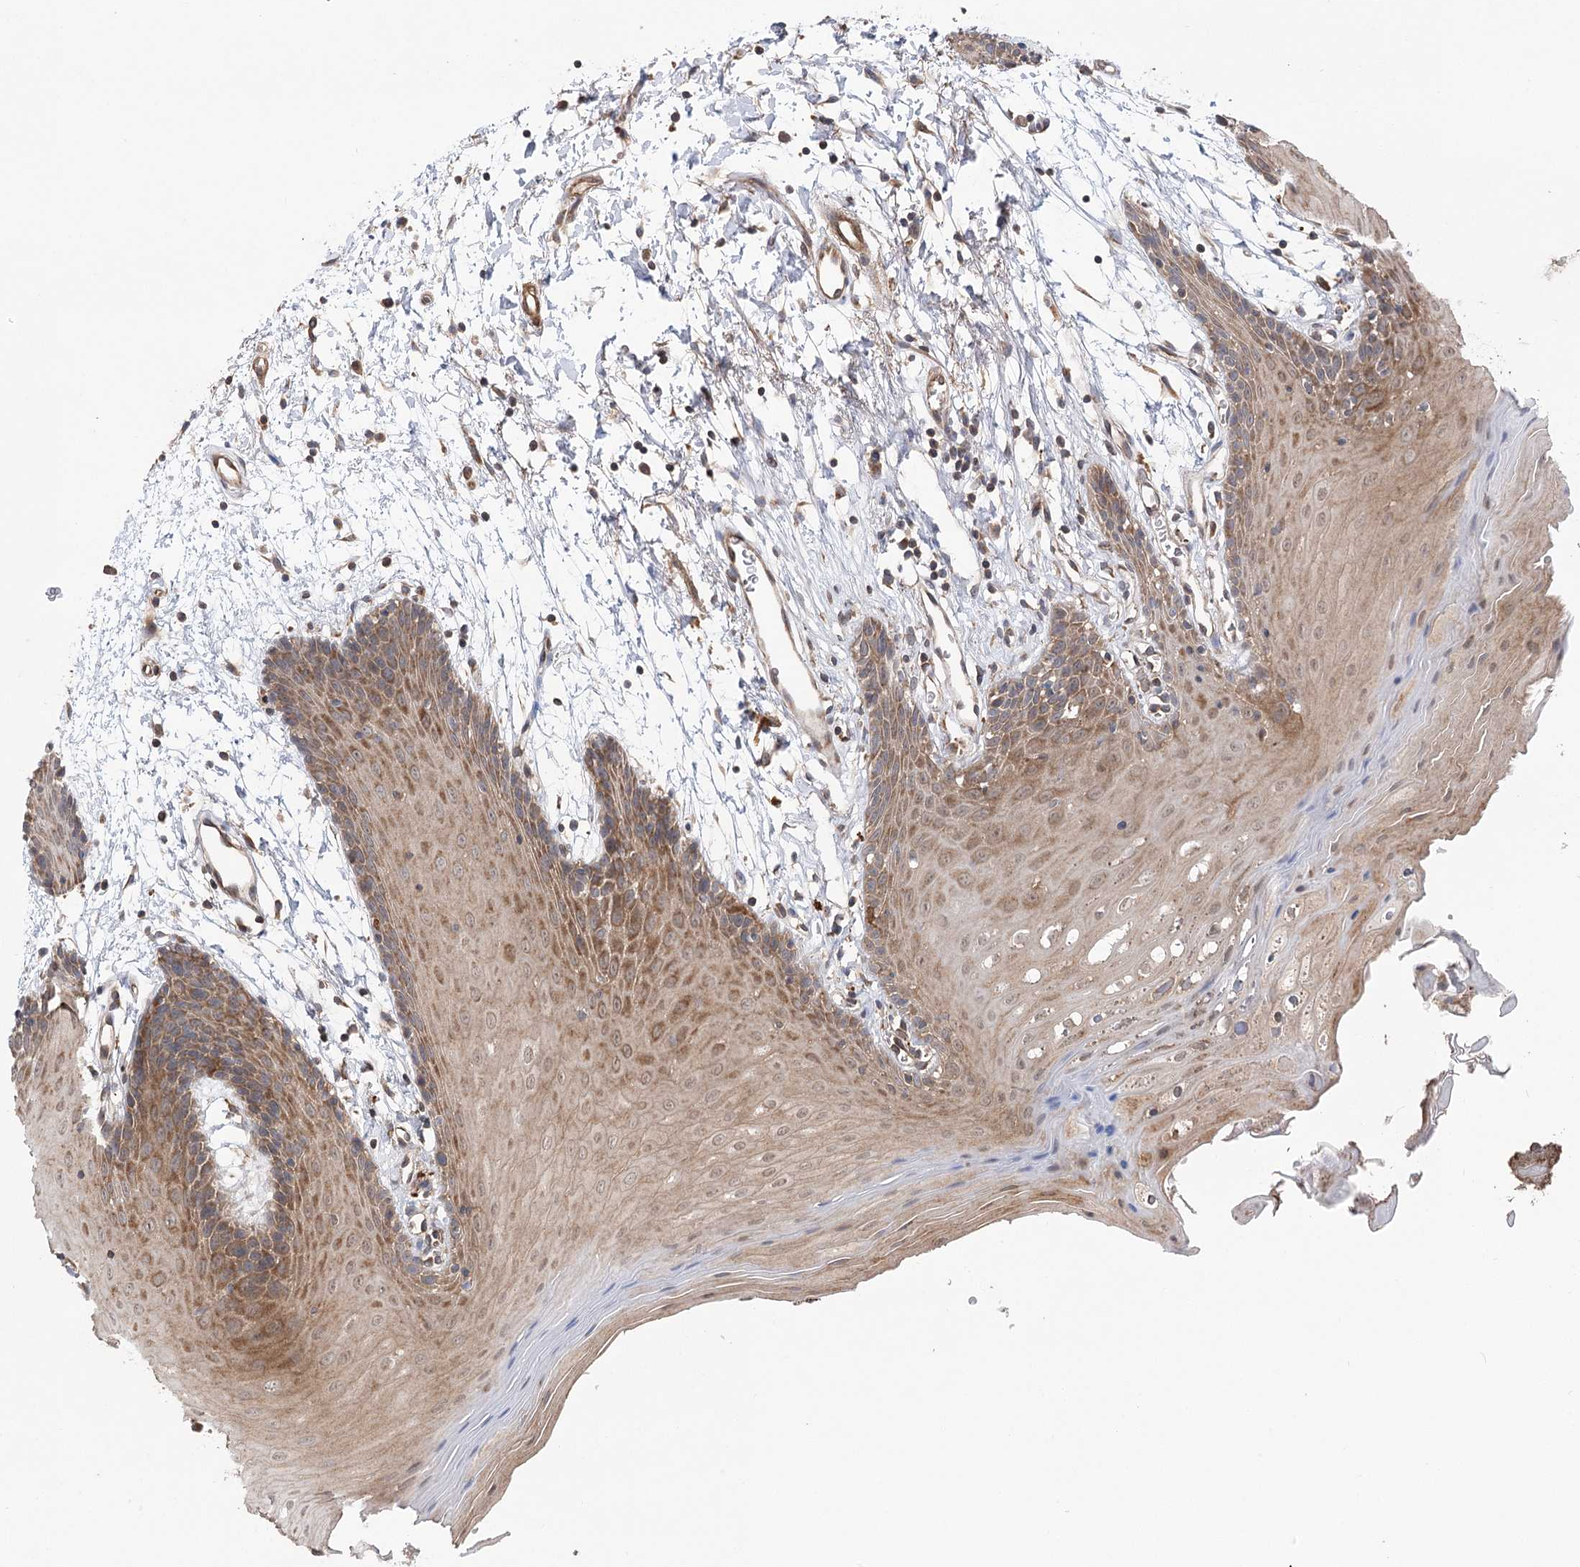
{"staining": {"intensity": "moderate", "quantity": ">75%", "location": "cytoplasmic/membranous"}, "tissue": "oral mucosa", "cell_type": "Squamous epithelial cells", "image_type": "normal", "snomed": [{"axis": "morphology", "description": "Normal tissue, NOS"}, {"axis": "topography", "description": "Skeletal muscle"}, {"axis": "topography", "description": "Oral tissue"}, {"axis": "topography", "description": "Salivary gland"}, {"axis": "topography", "description": "Peripheral nerve tissue"}], "caption": "Brown immunohistochemical staining in benign human oral mucosa reveals moderate cytoplasmic/membranous staining in approximately >75% of squamous epithelial cells. The staining was performed using DAB, with brown indicating positive protein expression. Nuclei are stained blue with hematoxylin.", "gene": "VPS37B", "patient": {"sex": "male", "age": 54}}